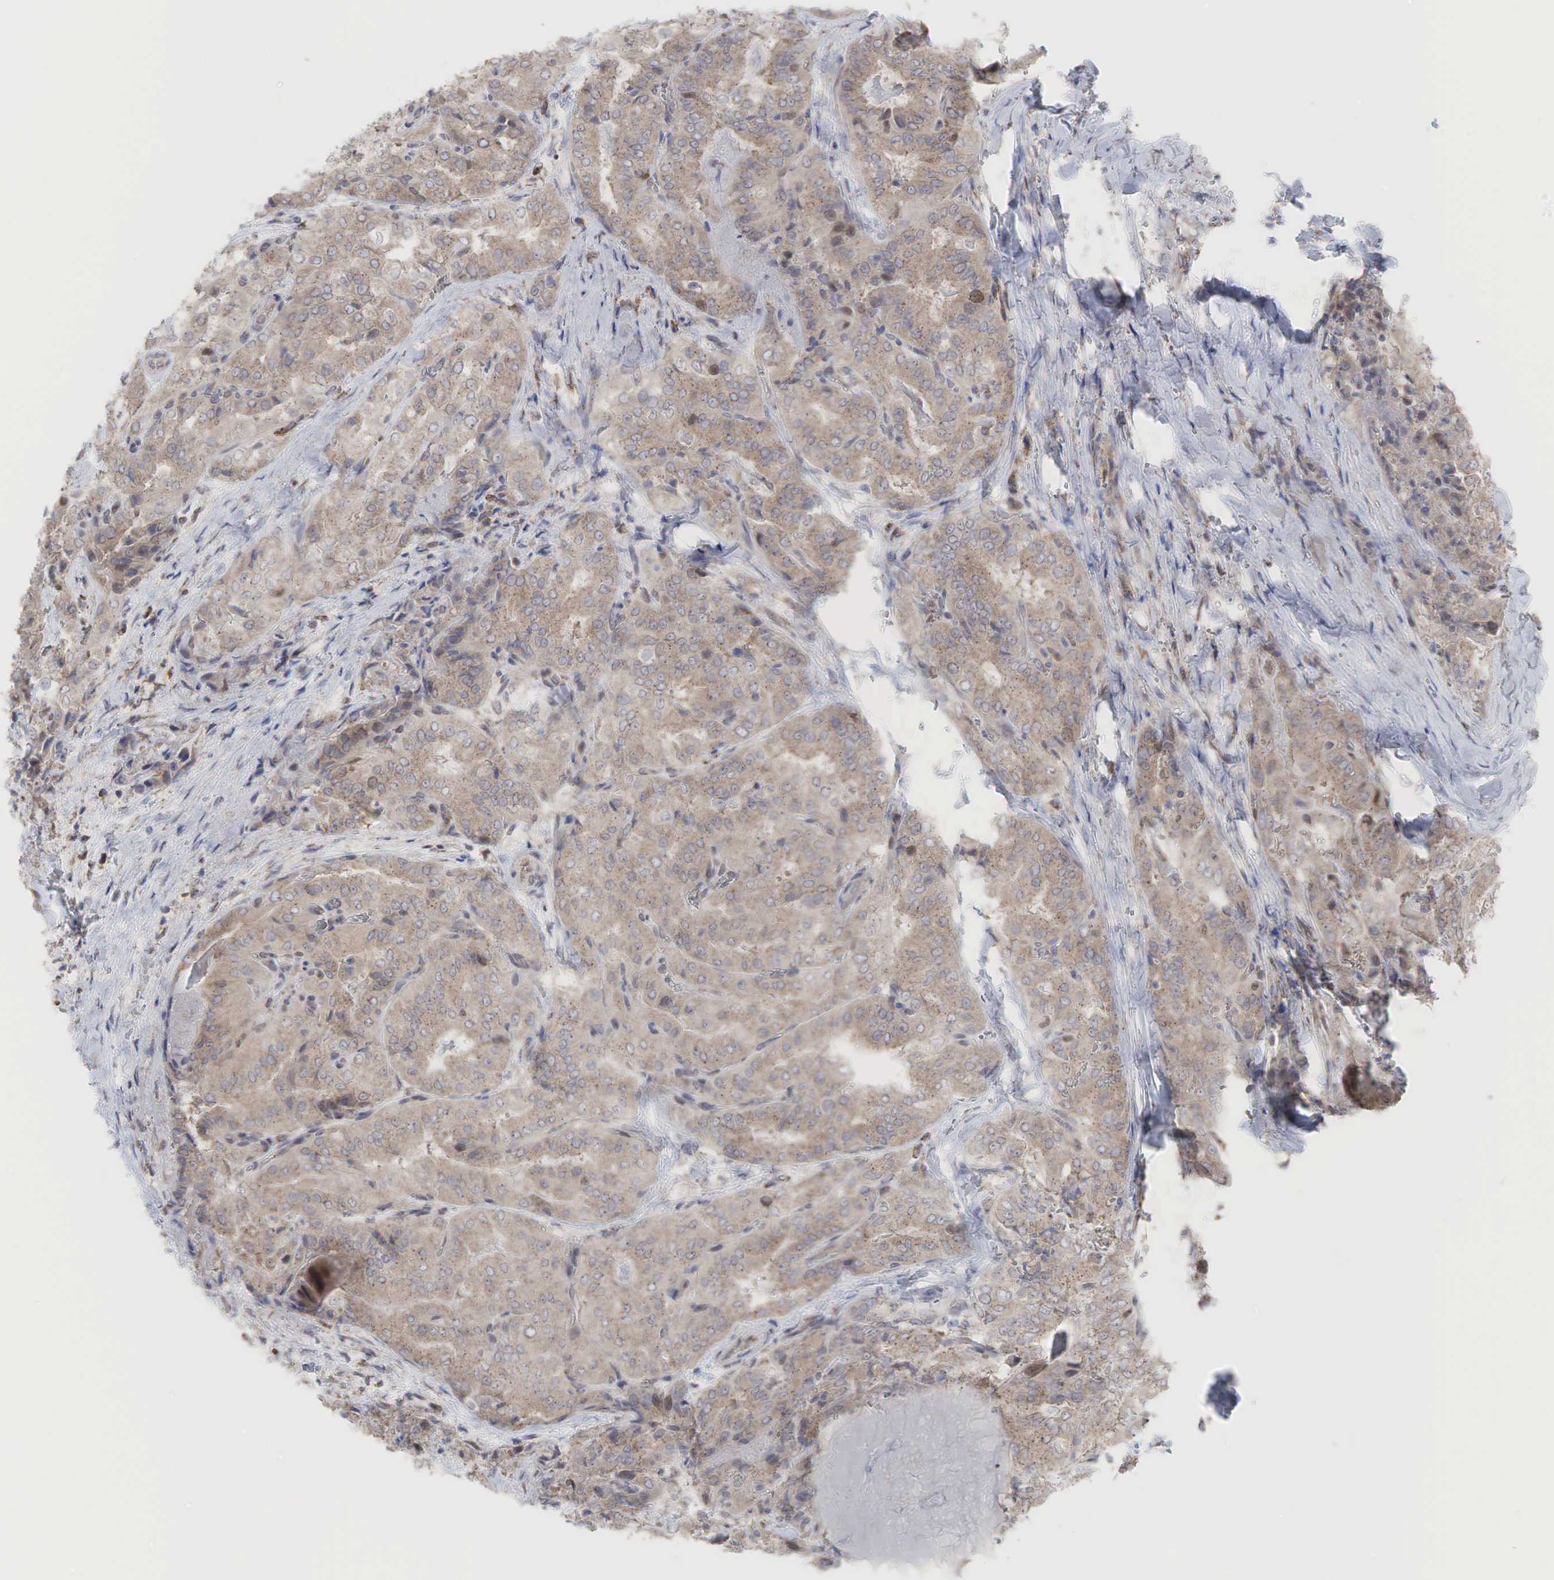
{"staining": {"intensity": "weak", "quantity": ">75%", "location": "cytoplasmic/membranous"}, "tissue": "thyroid cancer", "cell_type": "Tumor cells", "image_type": "cancer", "snomed": [{"axis": "morphology", "description": "Papillary adenocarcinoma, NOS"}, {"axis": "topography", "description": "Thyroid gland"}], "caption": "Brown immunohistochemical staining in thyroid papillary adenocarcinoma shows weak cytoplasmic/membranous staining in approximately >75% of tumor cells.", "gene": "PABPC5", "patient": {"sex": "female", "age": 71}}